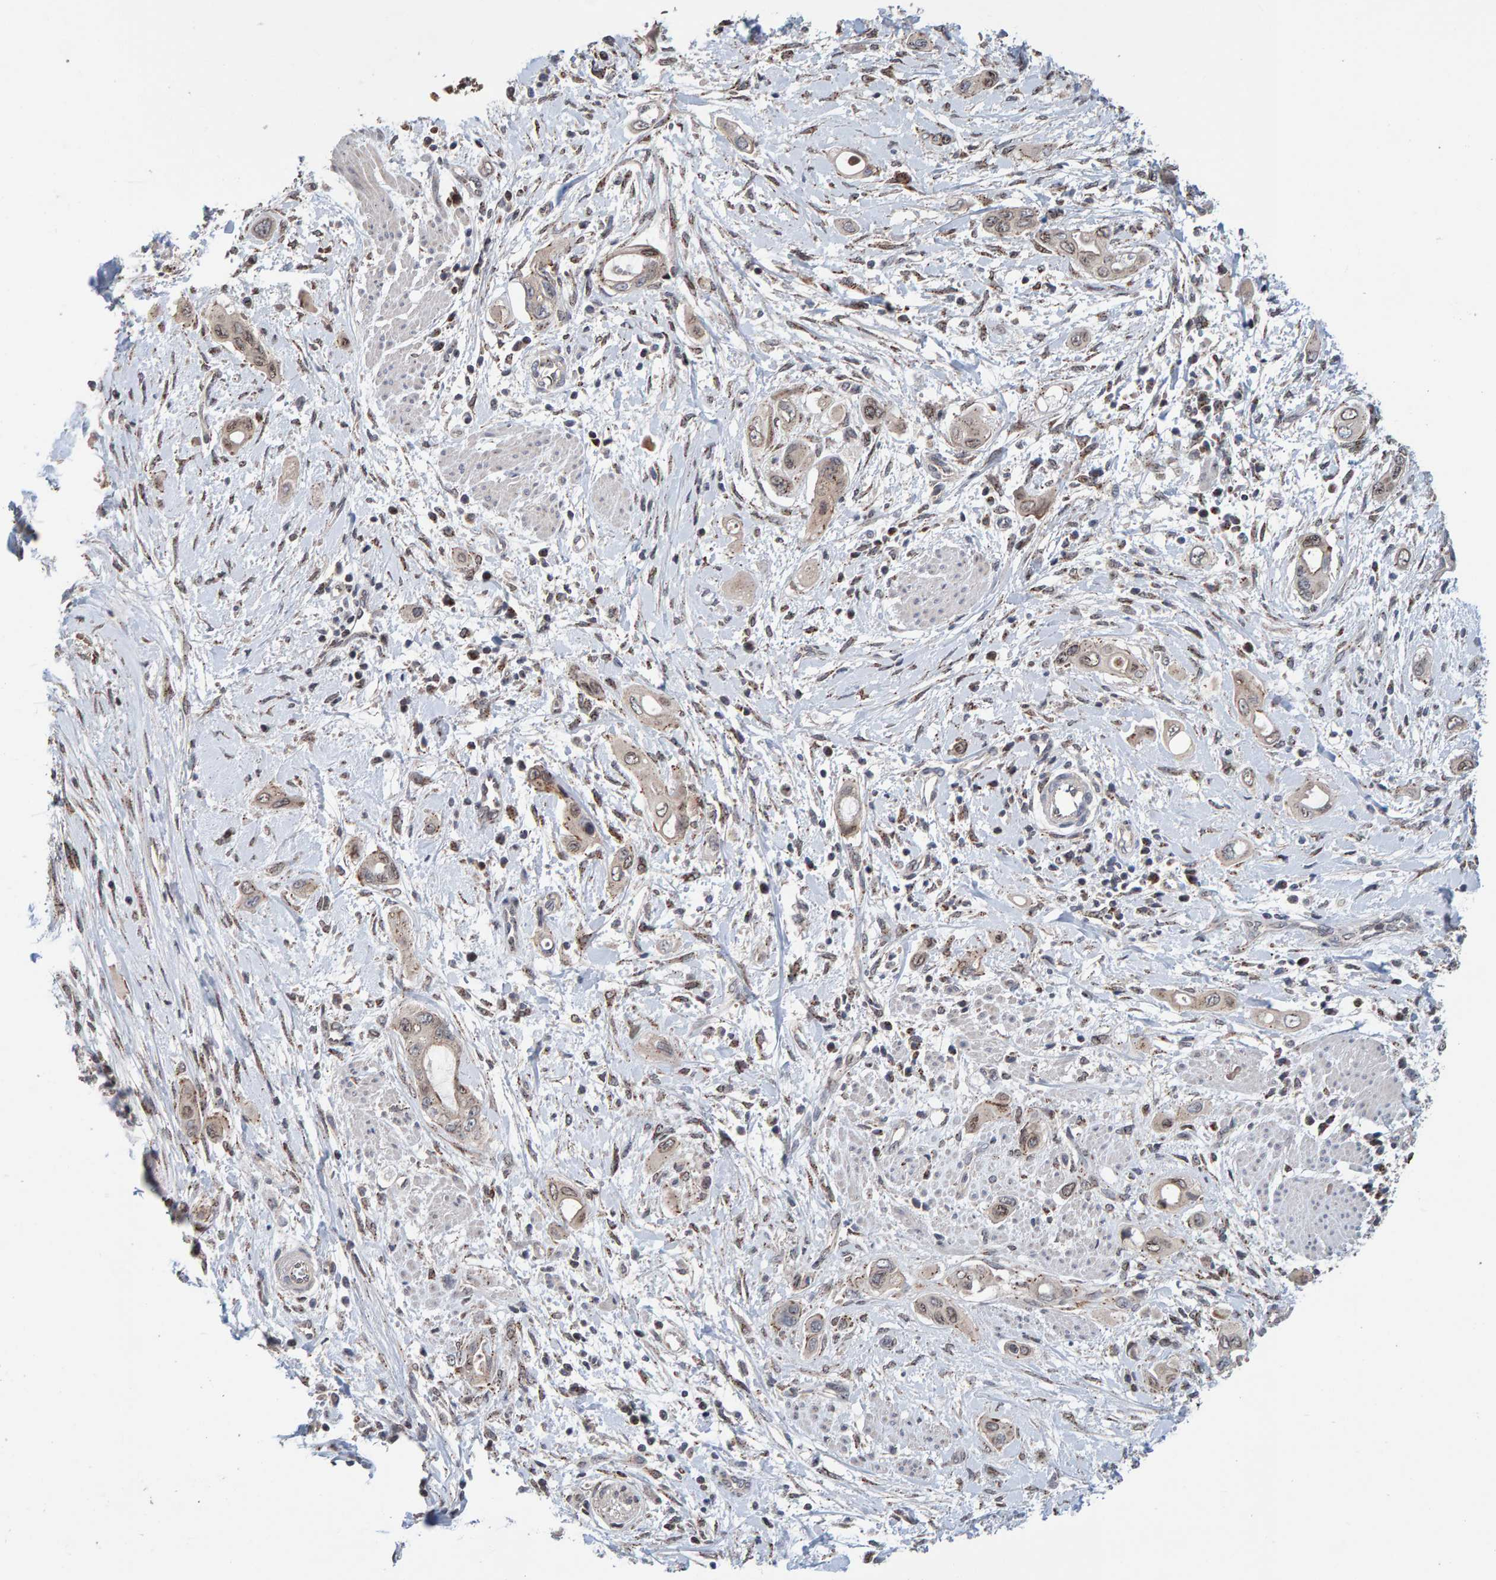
{"staining": {"intensity": "weak", "quantity": "<25%", "location": "cytoplasmic/membranous"}, "tissue": "pancreatic cancer", "cell_type": "Tumor cells", "image_type": "cancer", "snomed": [{"axis": "morphology", "description": "Adenocarcinoma, NOS"}, {"axis": "topography", "description": "Pancreas"}], "caption": "Pancreatic cancer (adenocarcinoma) was stained to show a protein in brown. There is no significant positivity in tumor cells.", "gene": "CCDC25", "patient": {"sex": "male", "age": 59}}